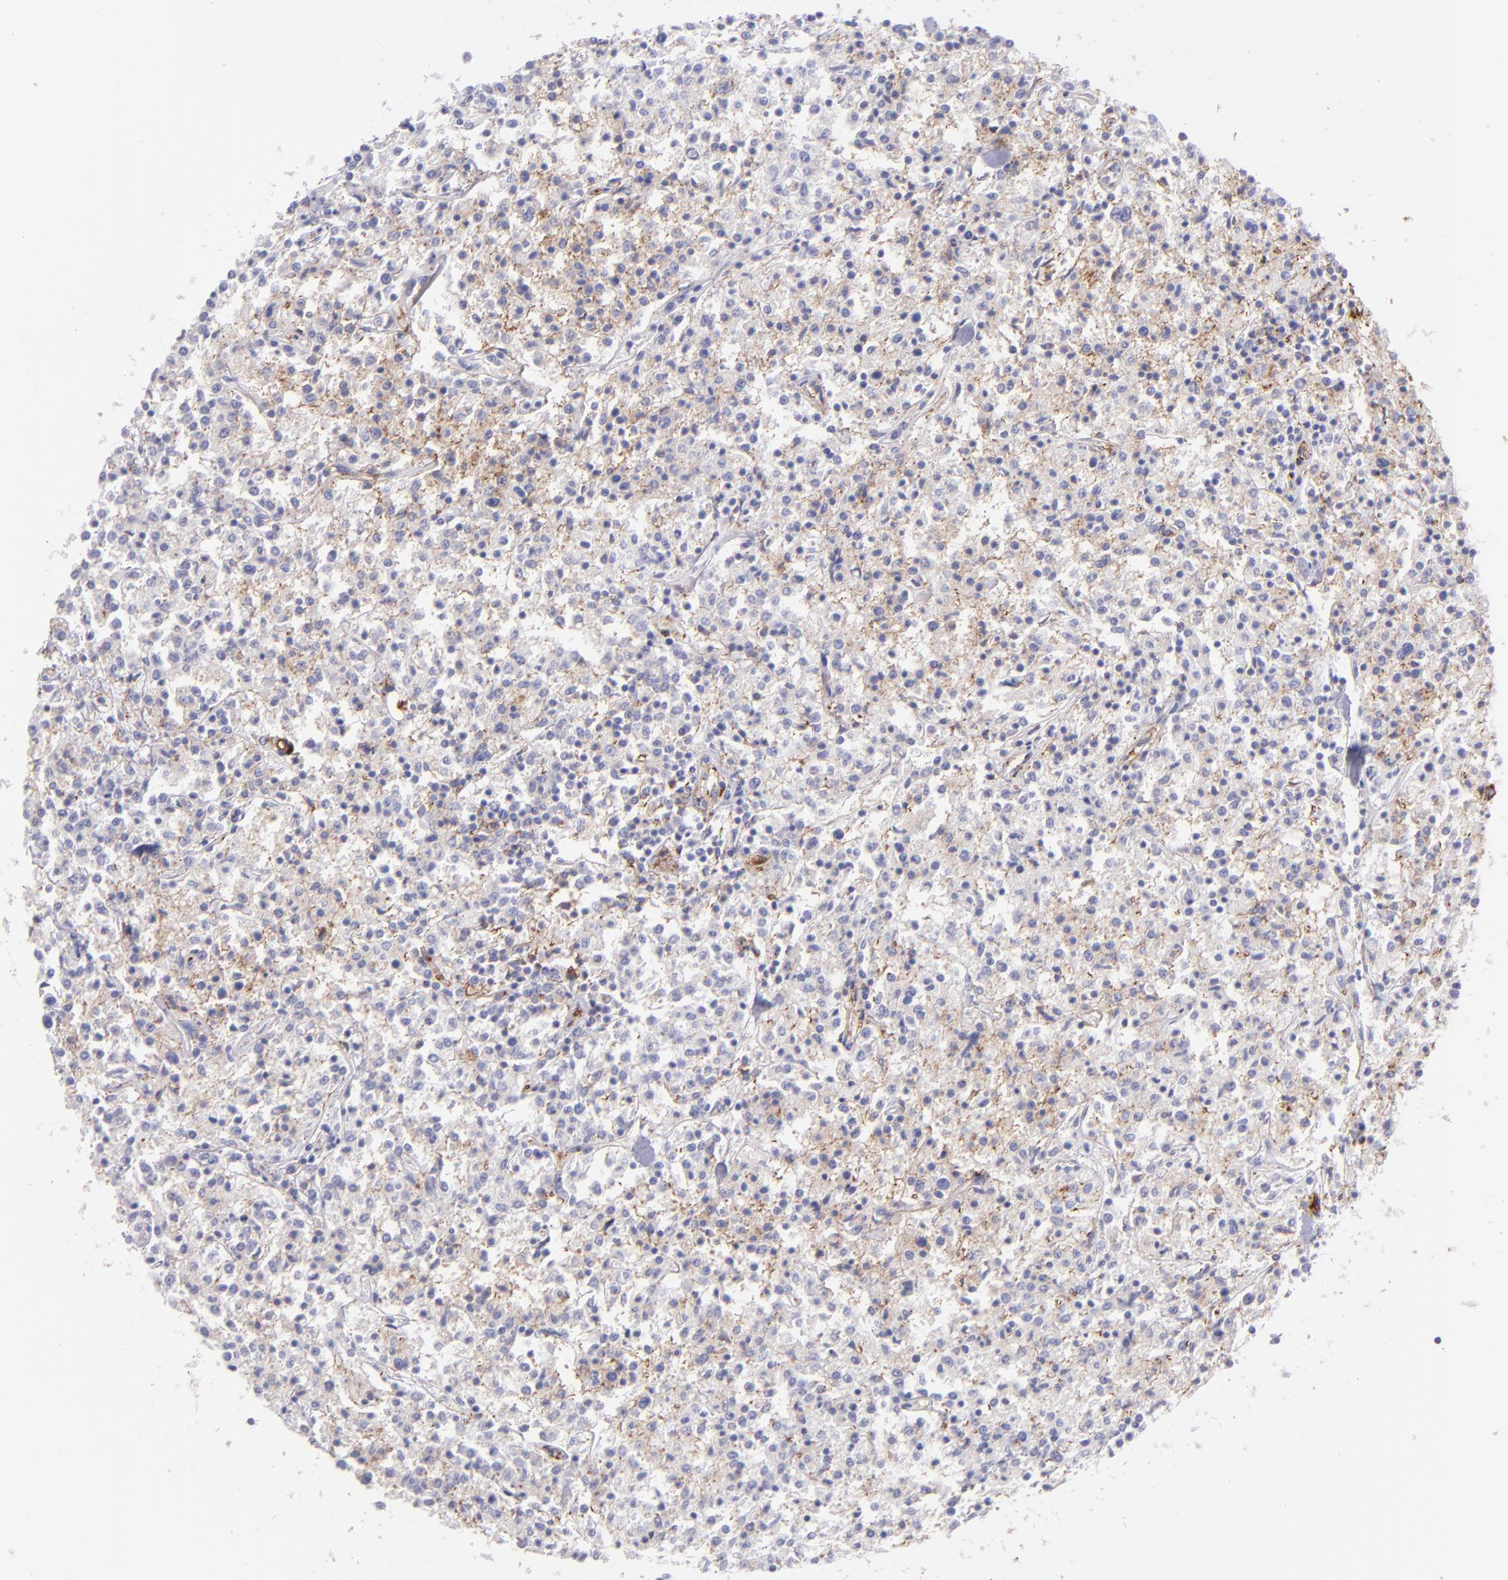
{"staining": {"intensity": "weak", "quantity": "25%-75%", "location": "cytoplasmic/membranous"}, "tissue": "lymphoma", "cell_type": "Tumor cells", "image_type": "cancer", "snomed": [{"axis": "morphology", "description": "Malignant lymphoma, non-Hodgkin's type, Low grade"}, {"axis": "topography", "description": "Small intestine"}], "caption": "Tumor cells reveal weak cytoplasmic/membranous positivity in approximately 25%-75% of cells in malignant lymphoma, non-Hodgkin's type (low-grade).", "gene": "CD81", "patient": {"sex": "female", "age": 59}}